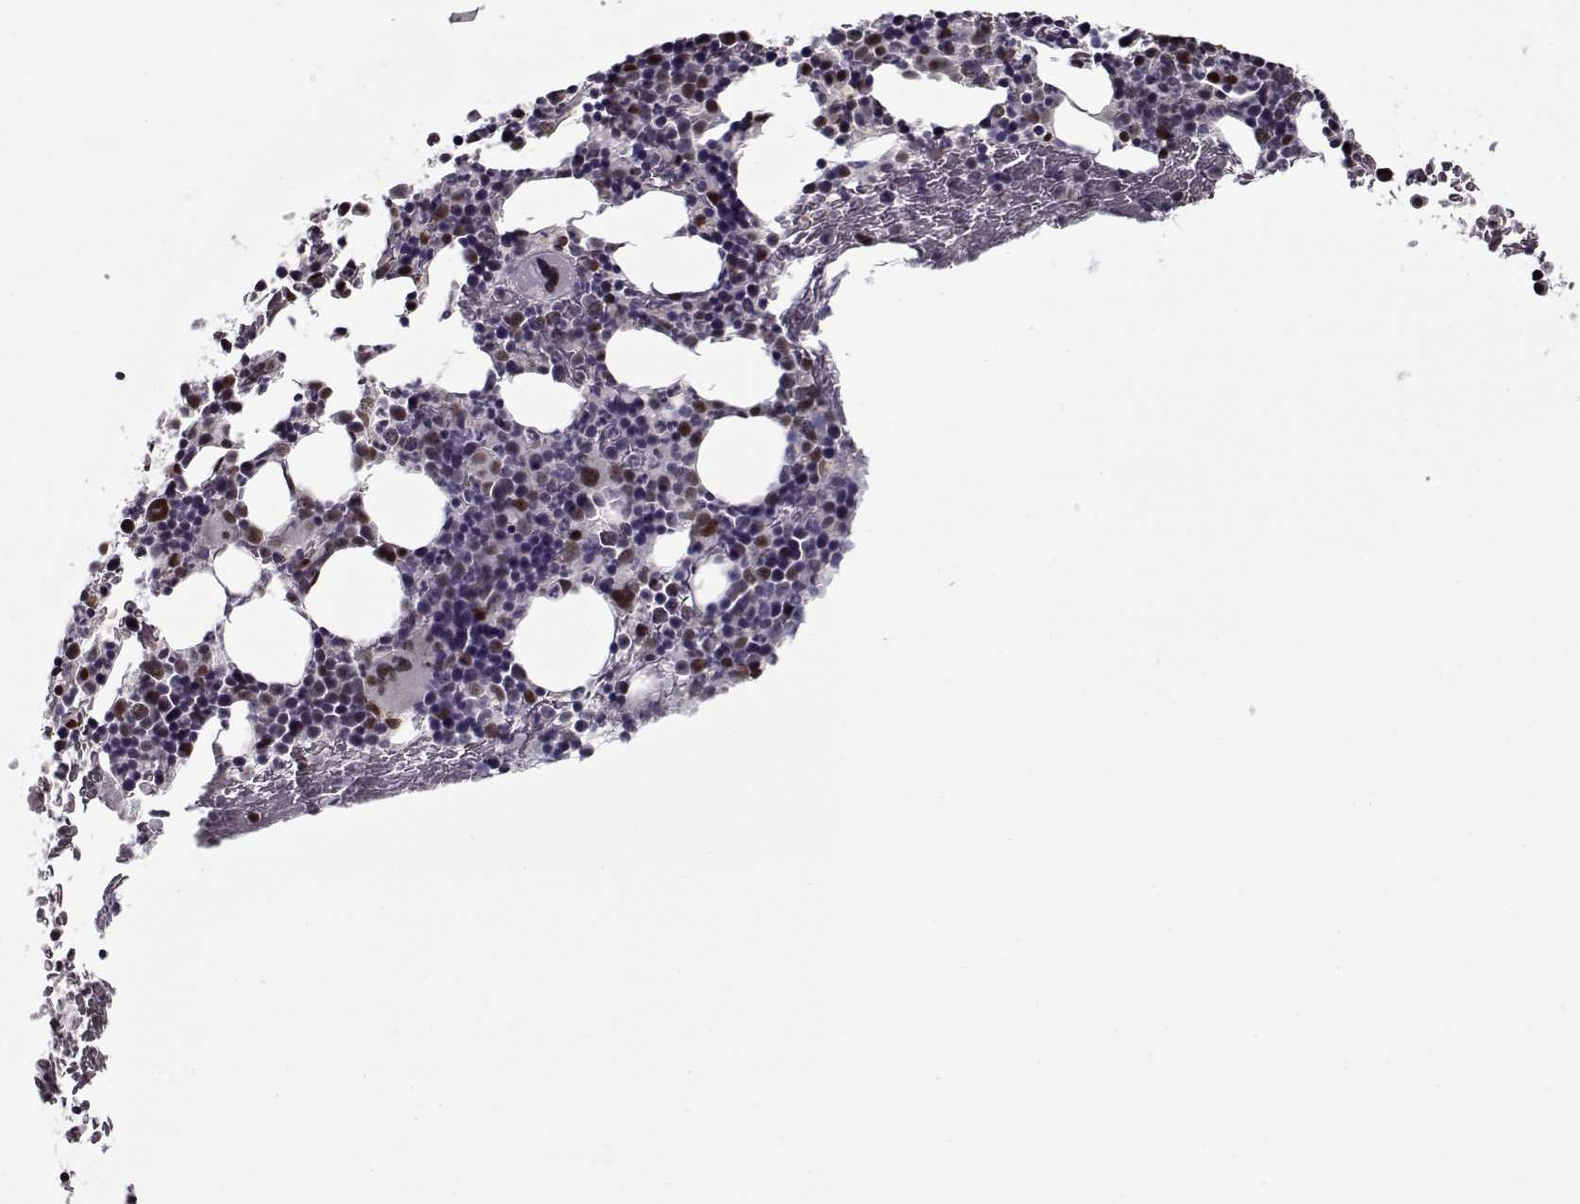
{"staining": {"intensity": "moderate", "quantity": "<25%", "location": "nuclear"}, "tissue": "bone marrow", "cell_type": "Hematopoietic cells", "image_type": "normal", "snomed": [{"axis": "morphology", "description": "Normal tissue, NOS"}, {"axis": "topography", "description": "Bone marrow"}], "caption": "Bone marrow stained for a protein (brown) demonstrates moderate nuclear positive expression in about <25% of hematopoietic cells.", "gene": "PRMT1", "patient": {"sex": "male", "age": 72}}